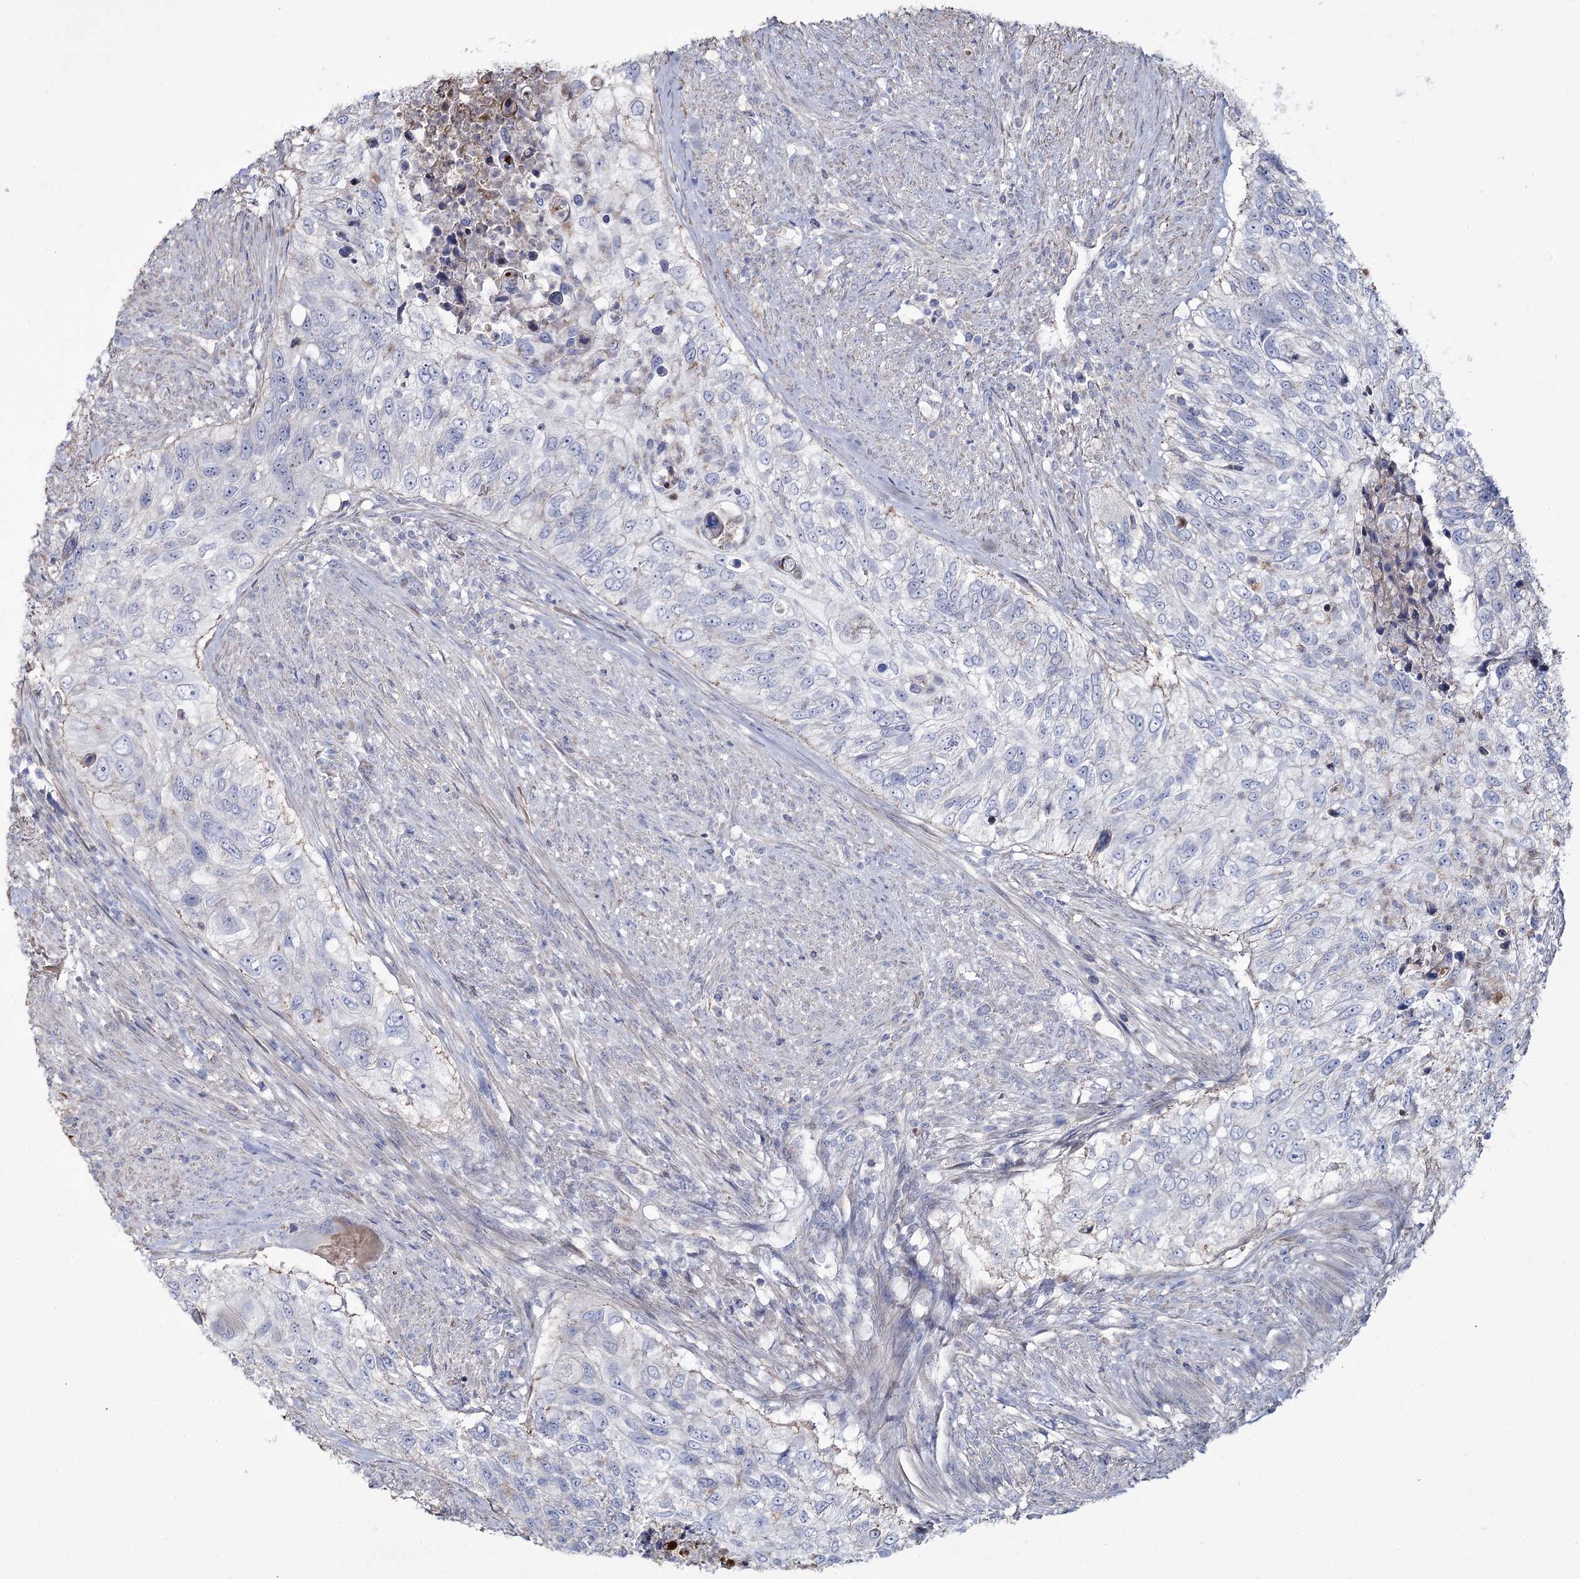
{"staining": {"intensity": "negative", "quantity": "none", "location": "none"}, "tissue": "urothelial cancer", "cell_type": "Tumor cells", "image_type": "cancer", "snomed": [{"axis": "morphology", "description": "Urothelial carcinoma, High grade"}, {"axis": "topography", "description": "Urinary bladder"}], "caption": "A histopathology image of human urothelial cancer is negative for staining in tumor cells.", "gene": "ME3", "patient": {"sex": "female", "age": 60}}